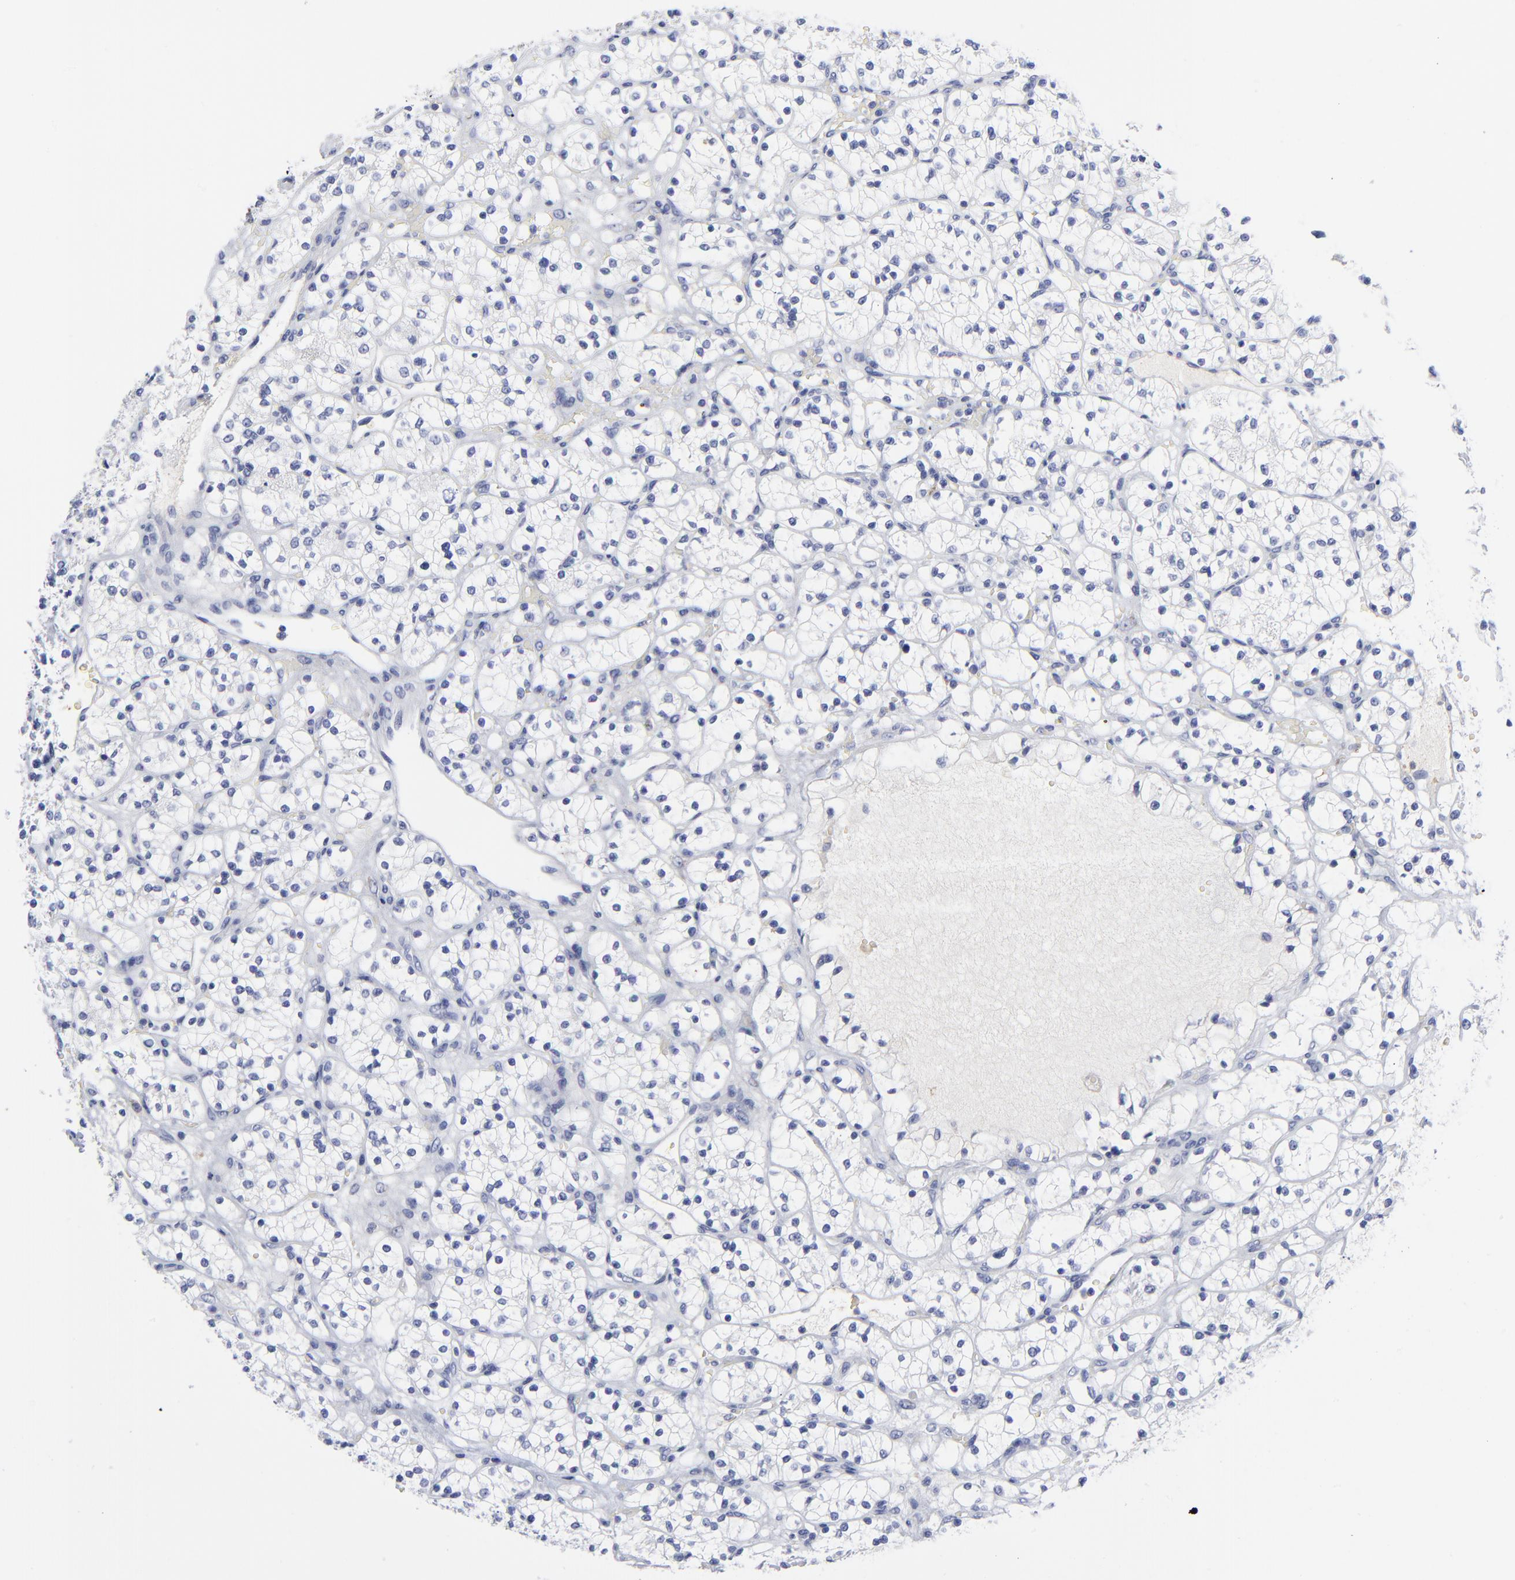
{"staining": {"intensity": "negative", "quantity": "none", "location": "none"}, "tissue": "renal cancer", "cell_type": "Tumor cells", "image_type": "cancer", "snomed": [{"axis": "morphology", "description": "Adenocarcinoma, NOS"}, {"axis": "topography", "description": "Kidney"}], "caption": "The micrograph displays no staining of tumor cells in renal cancer (adenocarcinoma).", "gene": "DCN", "patient": {"sex": "female", "age": 60}}